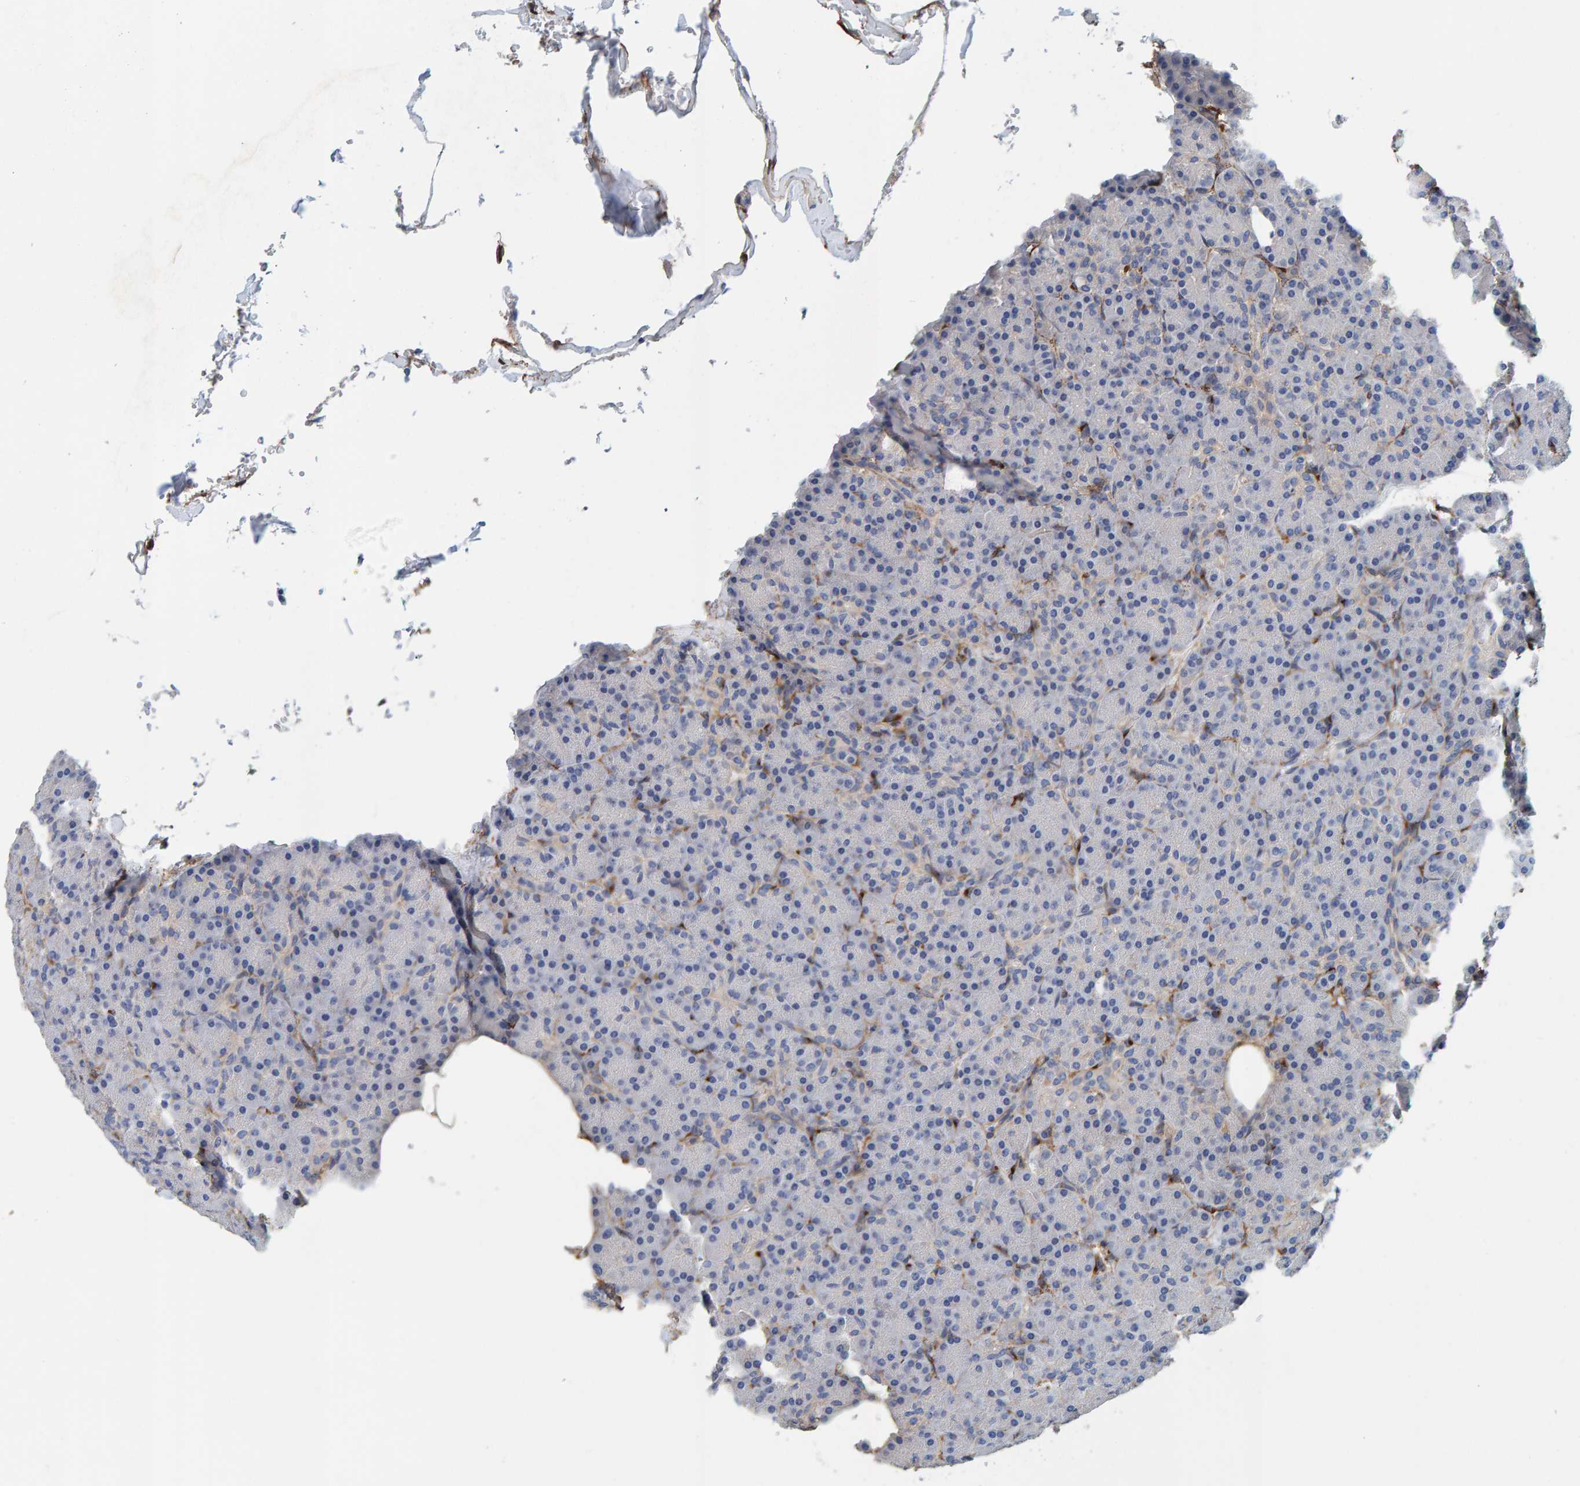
{"staining": {"intensity": "weak", "quantity": "25%-75%", "location": "cytoplasmic/membranous"}, "tissue": "pancreas", "cell_type": "Exocrine glandular cells", "image_type": "normal", "snomed": [{"axis": "morphology", "description": "Normal tissue, NOS"}, {"axis": "topography", "description": "Pancreas"}], "caption": "Immunohistochemical staining of unremarkable pancreas exhibits 25%-75% levels of weak cytoplasmic/membranous protein expression in approximately 25%-75% of exocrine glandular cells. Nuclei are stained in blue.", "gene": "LRP1", "patient": {"sex": "female", "age": 43}}